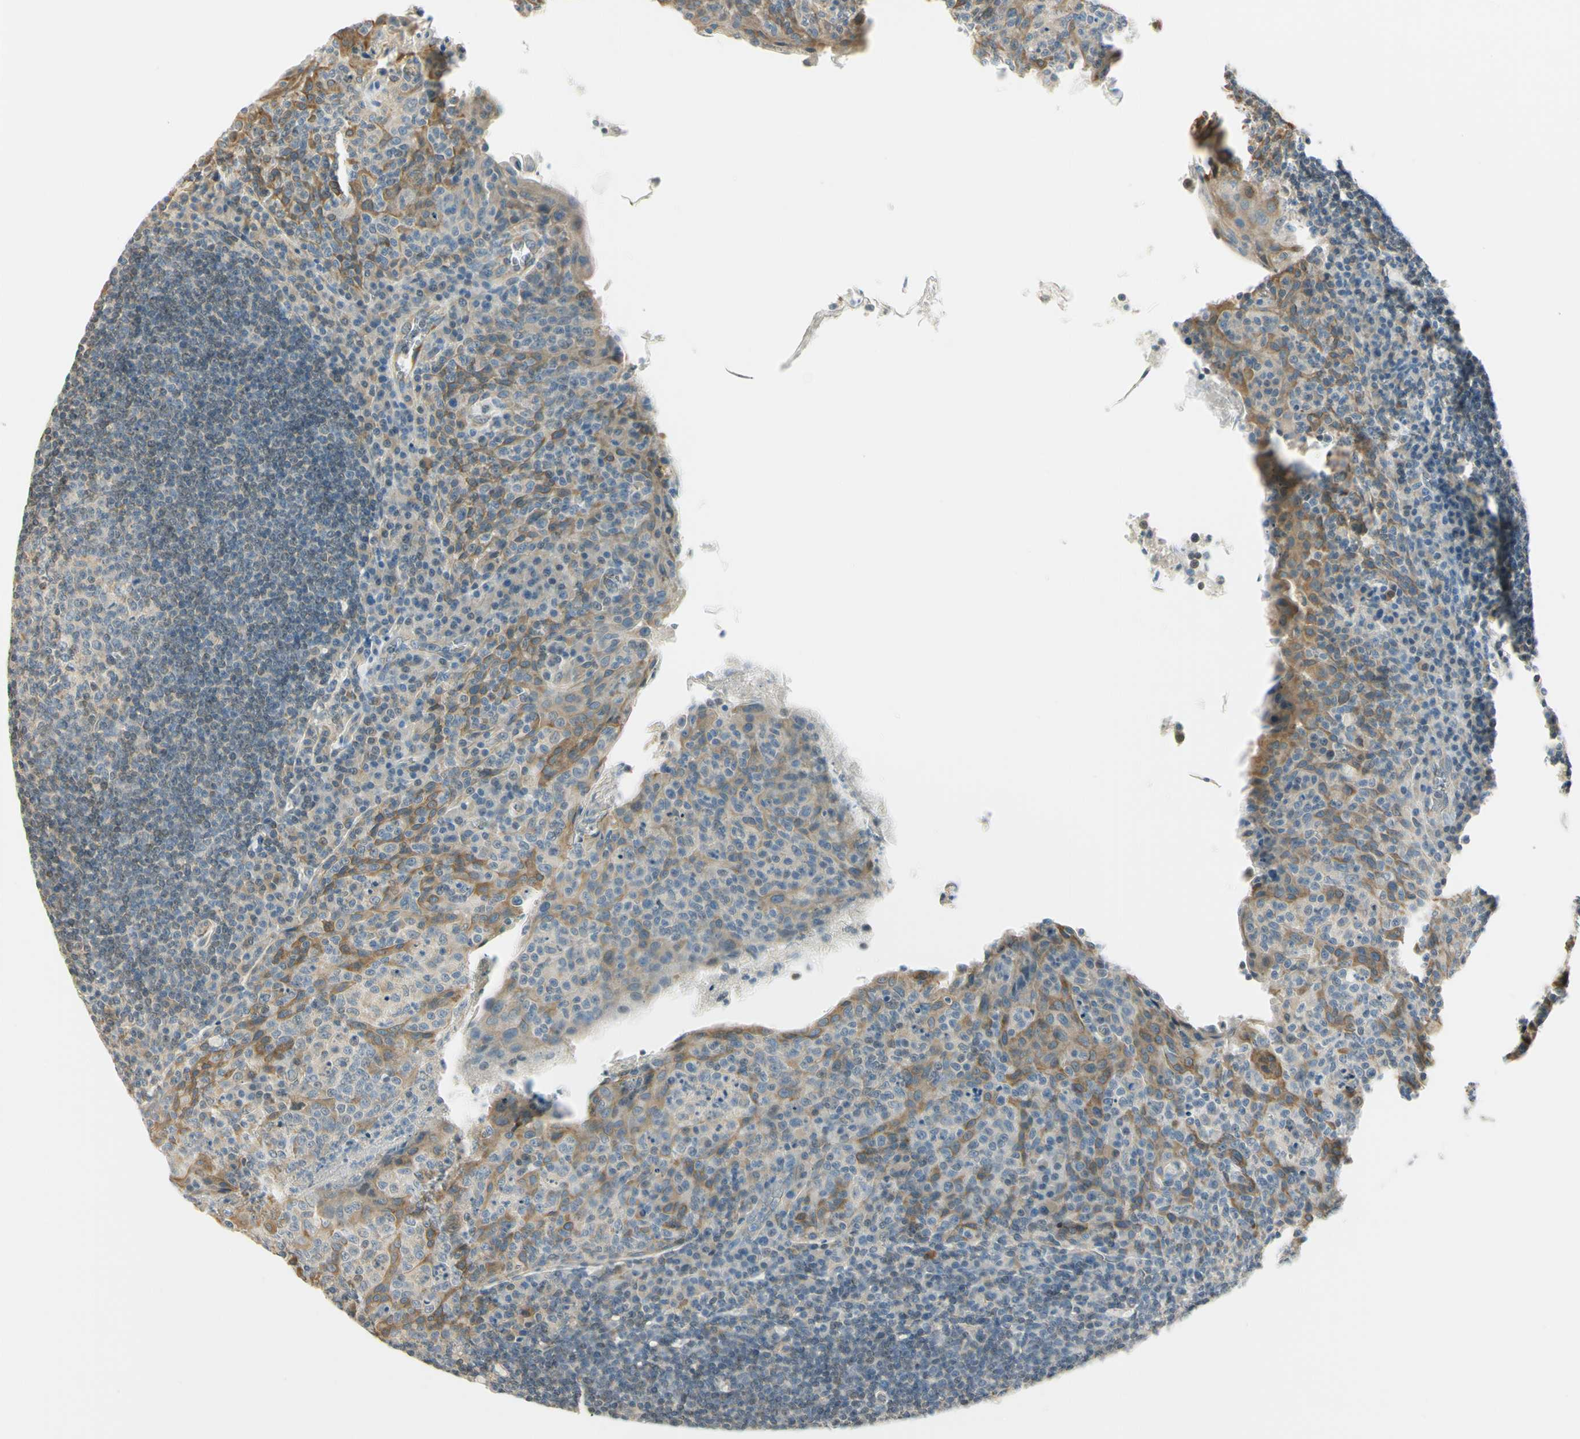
{"staining": {"intensity": "negative", "quantity": "none", "location": "none"}, "tissue": "tonsil", "cell_type": "Germinal center cells", "image_type": "normal", "snomed": [{"axis": "morphology", "description": "Normal tissue, NOS"}, {"axis": "topography", "description": "Tonsil"}], "caption": "Human tonsil stained for a protein using immunohistochemistry (IHC) shows no expression in germinal center cells.", "gene": "IGDCC4", "patient": {"sex": "male", "age": 17}}